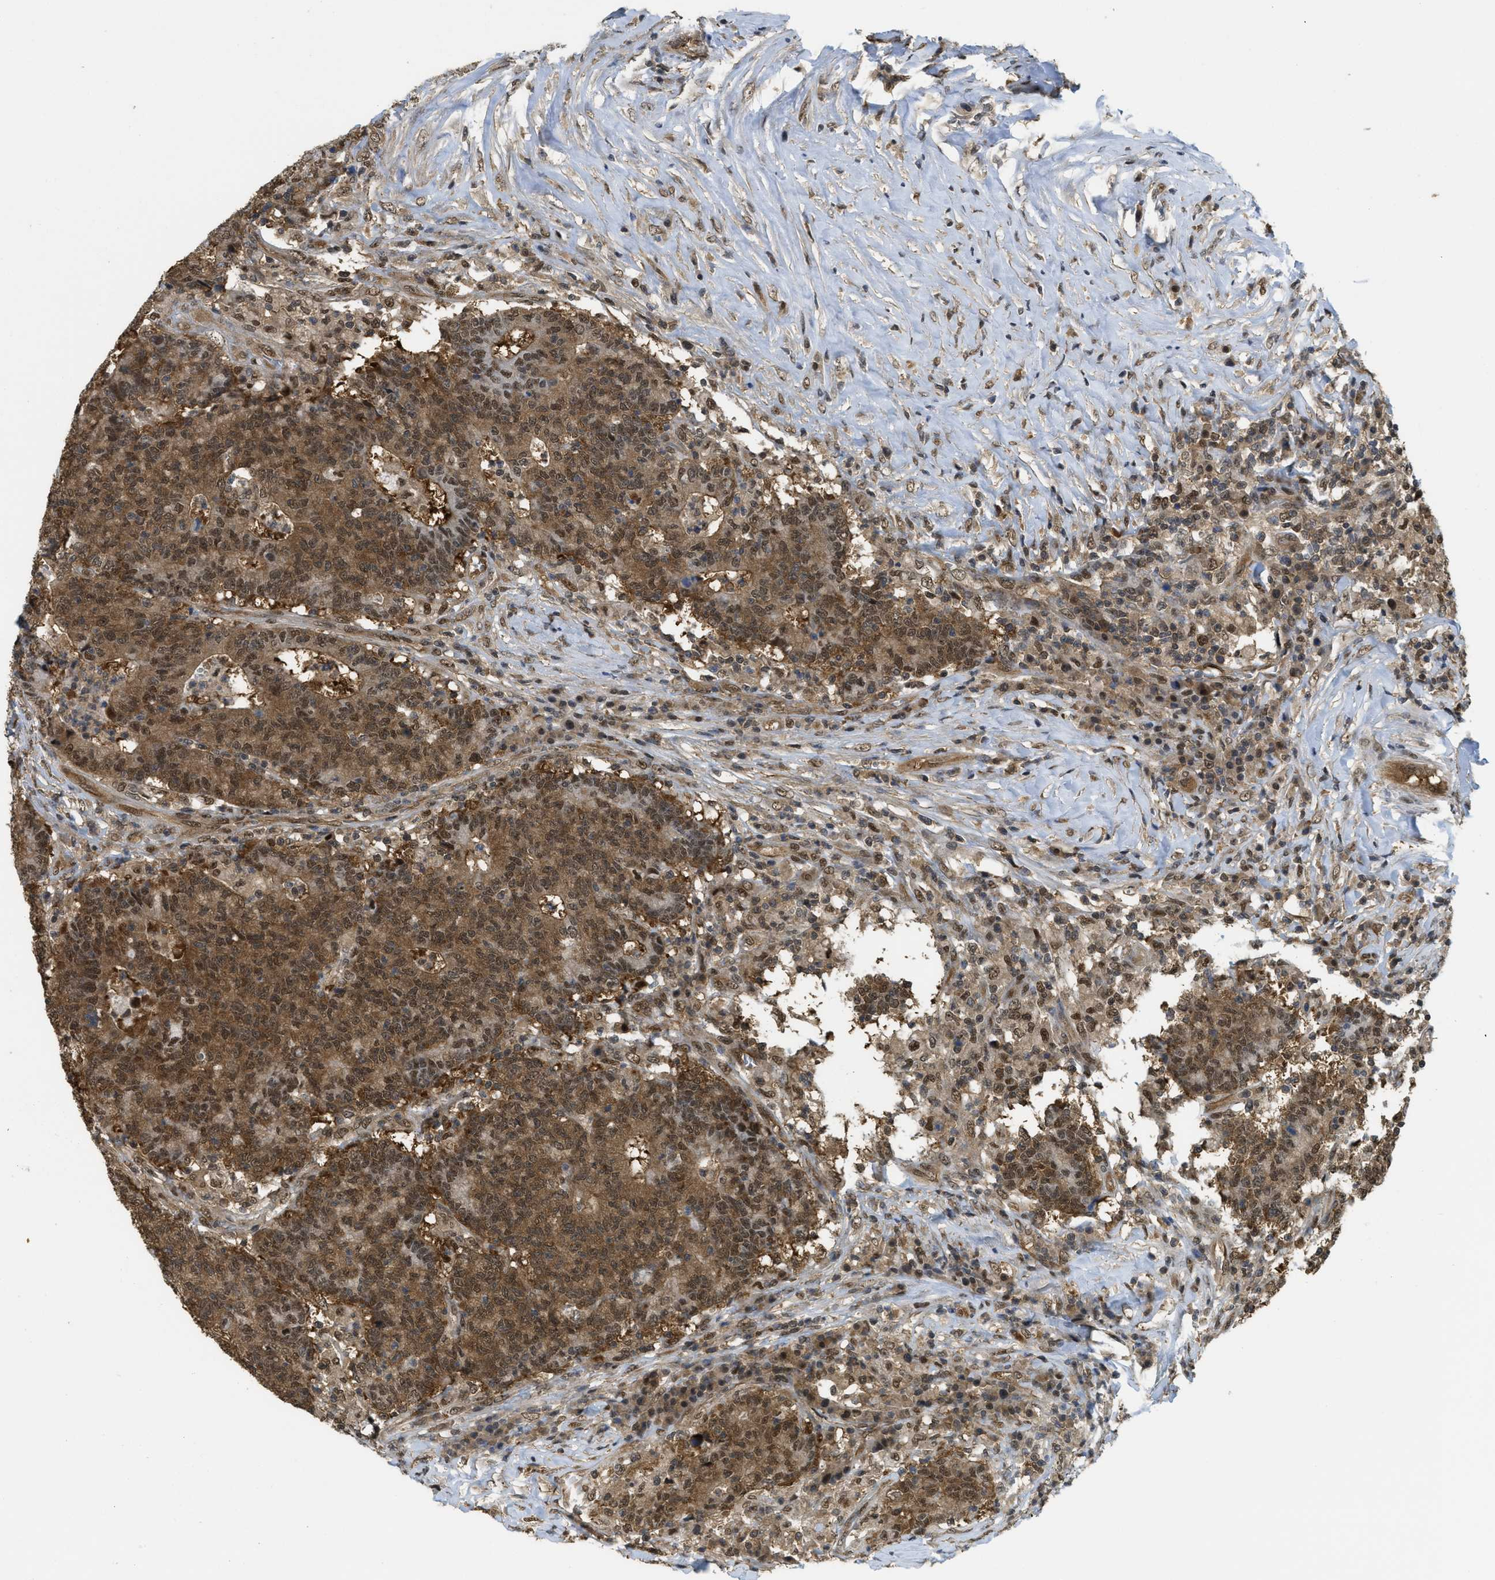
{"staining": {"intensity": "moderate", "quantity": ">75%", "location": "cytoplasmic/membranous,nuclear"}, "tissue": "colorectal cancer", "cell_type": "Tumor cells", "image_type": "cancer", "snomed": [{"axis": "morphology", "description": "Normal tissue, NOS"}, {"axis": "morphology", "description": "Adenocarcinoma, NOS"}, {"axis": "topography", "description": "Colon"}], "caption": "Adenocarcinoma (colorectal) stained for a protein shows moderate cytoplasmic/membranous and nuclear positivity in tumor cells.", "gene": "PSMC5", "patient": {"sex": "female", "age": 75}}